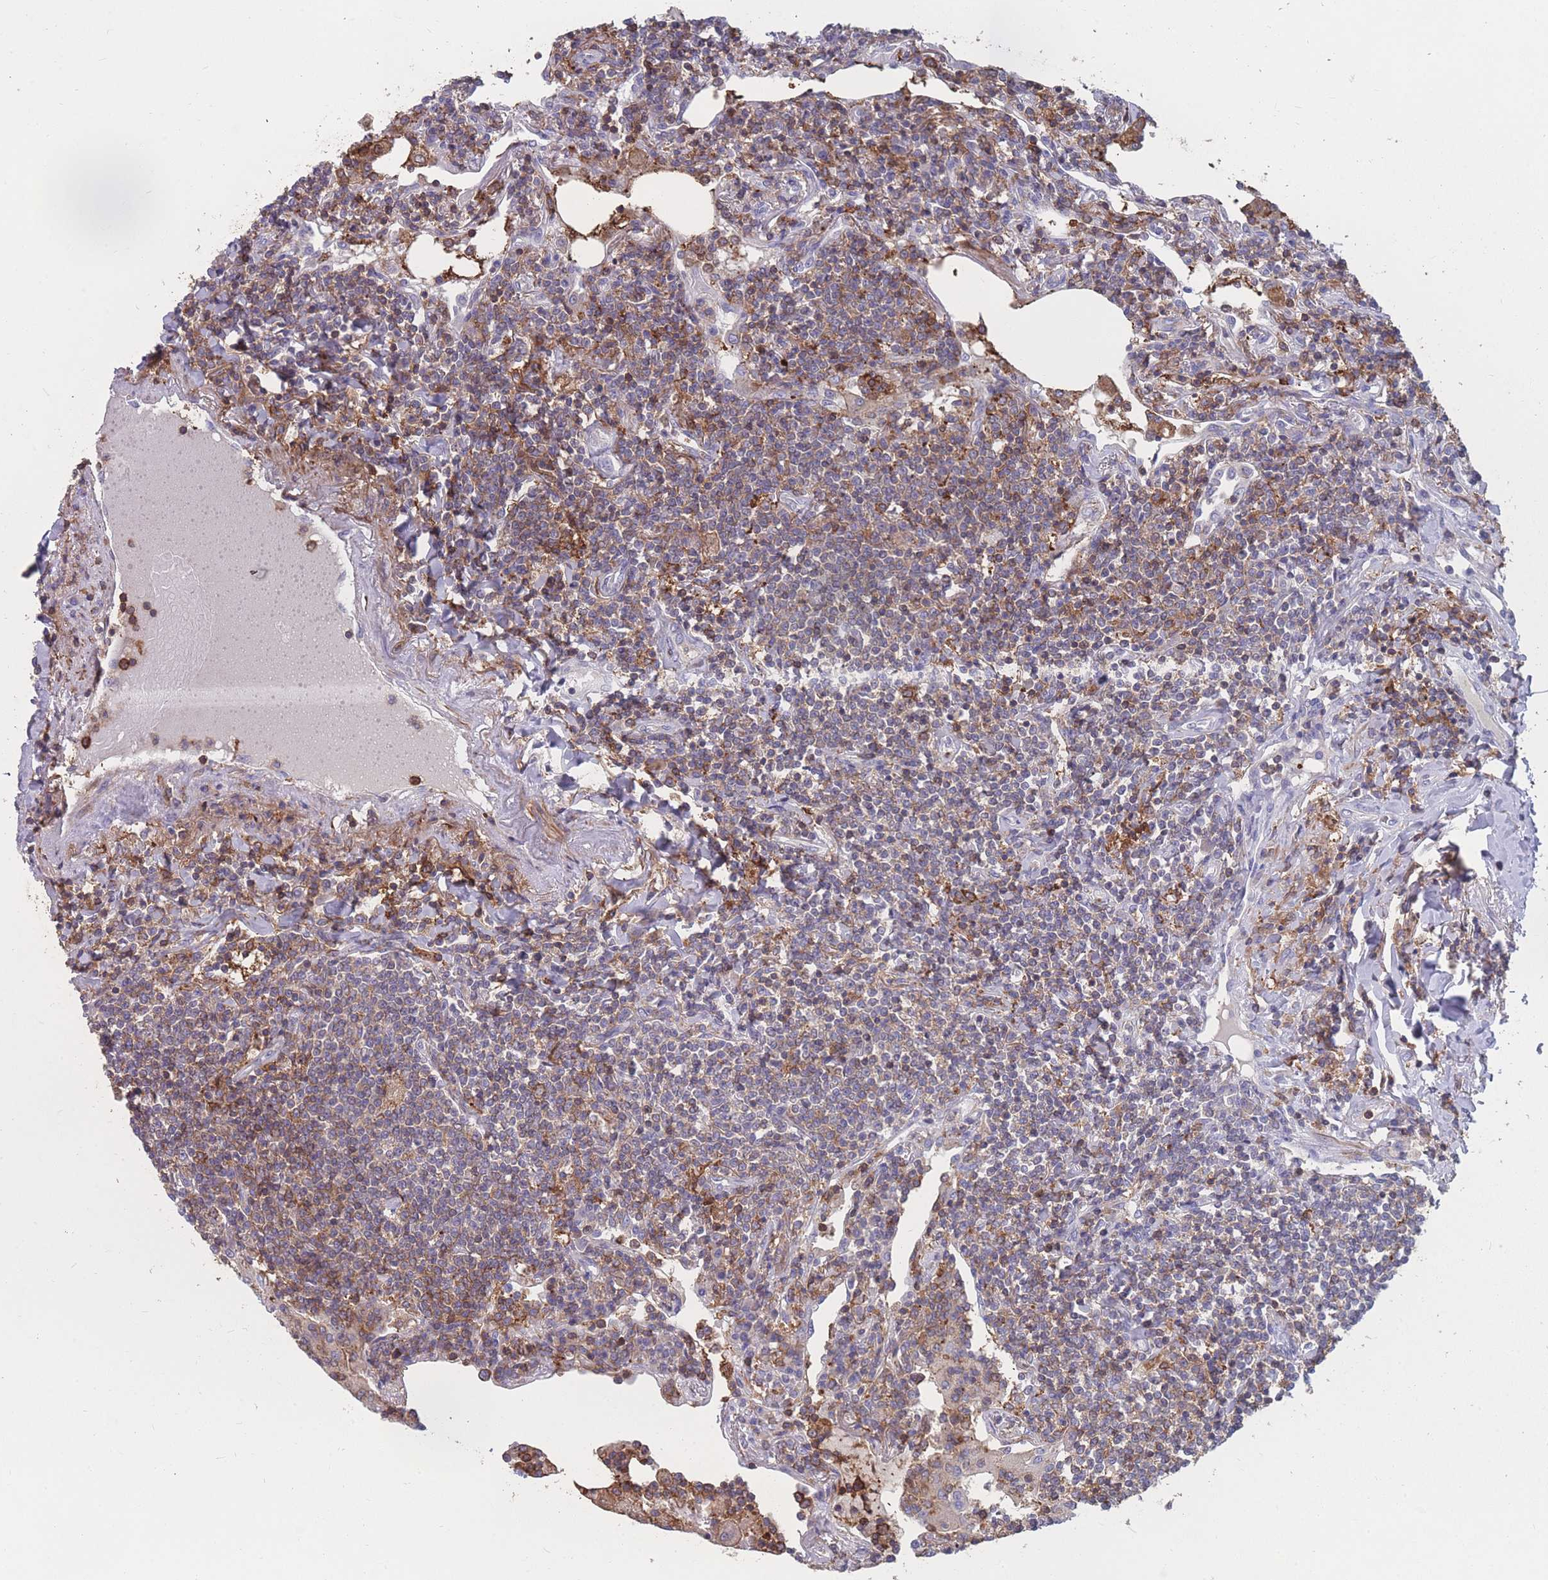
{"staining": {"intensity": "weak", "quantity": ">75%", "location": "cytoplasmic/membranous"}, "tissue": "lymphoma", "cell_type": "Tumor cells", "image_type": "cancer", "snomed": [{"axis": "morphology", "description": "Malignant lymphoma, non-Hodgkin's type, Low grade"}, {"axis": "topography", "description": "Lung"}], "caption": "DAB (3,3'-diaminobenzidine) immunohistochemical staining of lymphoma displays weak cytoplasmic/membranous protein positivity in approximately >75% of tumor cells. The staining was performed using DAB to visualize the protein expression in brown, while the nuclei were stained in blue with hematoxylin (Magnification: 20x).", "gene": "CD33", "patient": {"sex": "female", "age": 71}}